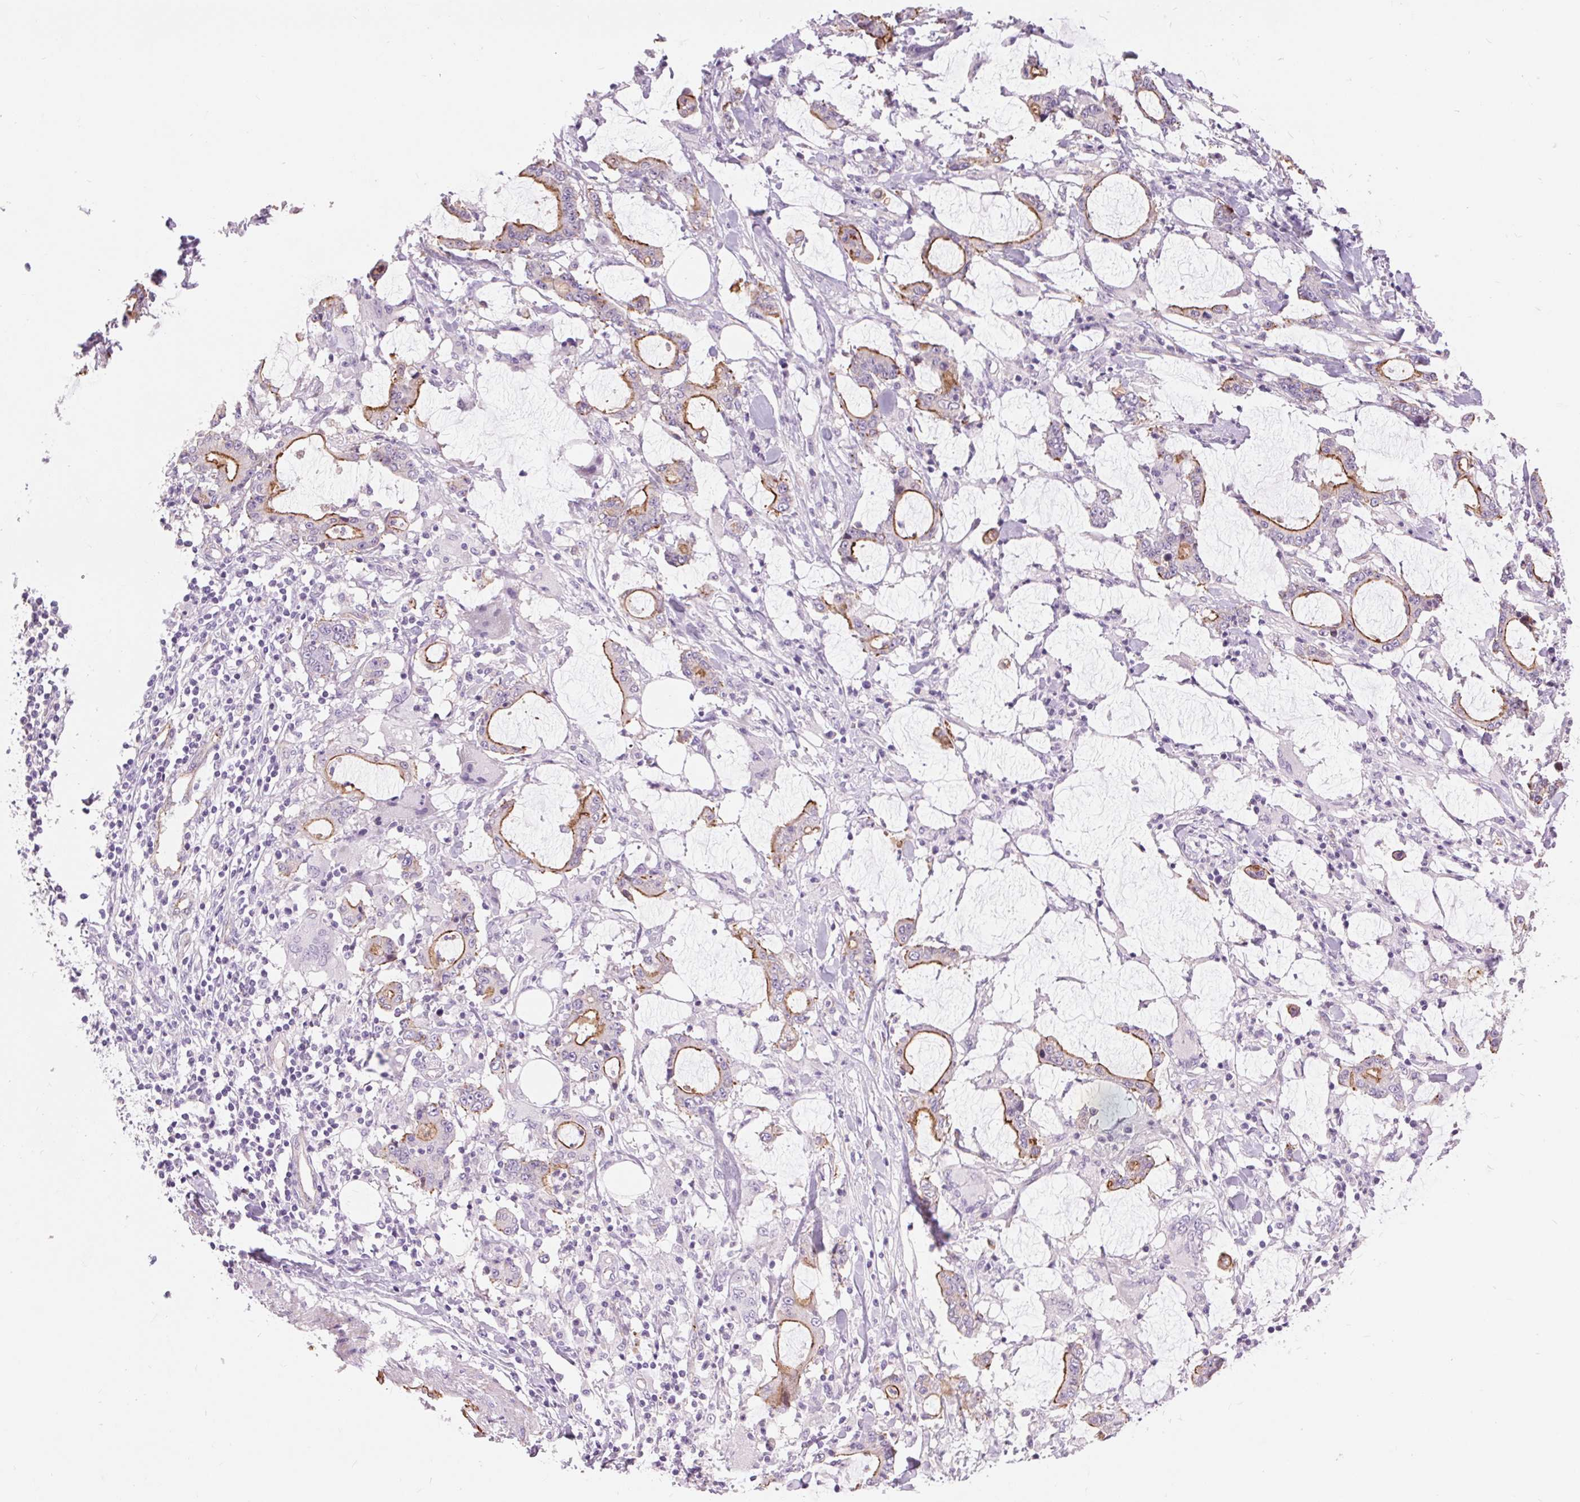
{"staining": {"intensity": "moderate", "quantity": "25%-75%", "location": "cytoplasmic/membranous"}, "tissue": "stomach cancer", "cell_type": "Tumor cells", "image_type": "cancer", "snomed": [{"axis": "morphology", "description": "Adenocarcinoma, NOS"}, {"axis": "topography", "description": "Stomach, upper"}], "caption": "Stomach adenocarcinoma stained with a protein marker demonstrates moderate staining in tumor cells.", "gene": "DIXDC1", "patient": {"sex": "male", "age": 68}}